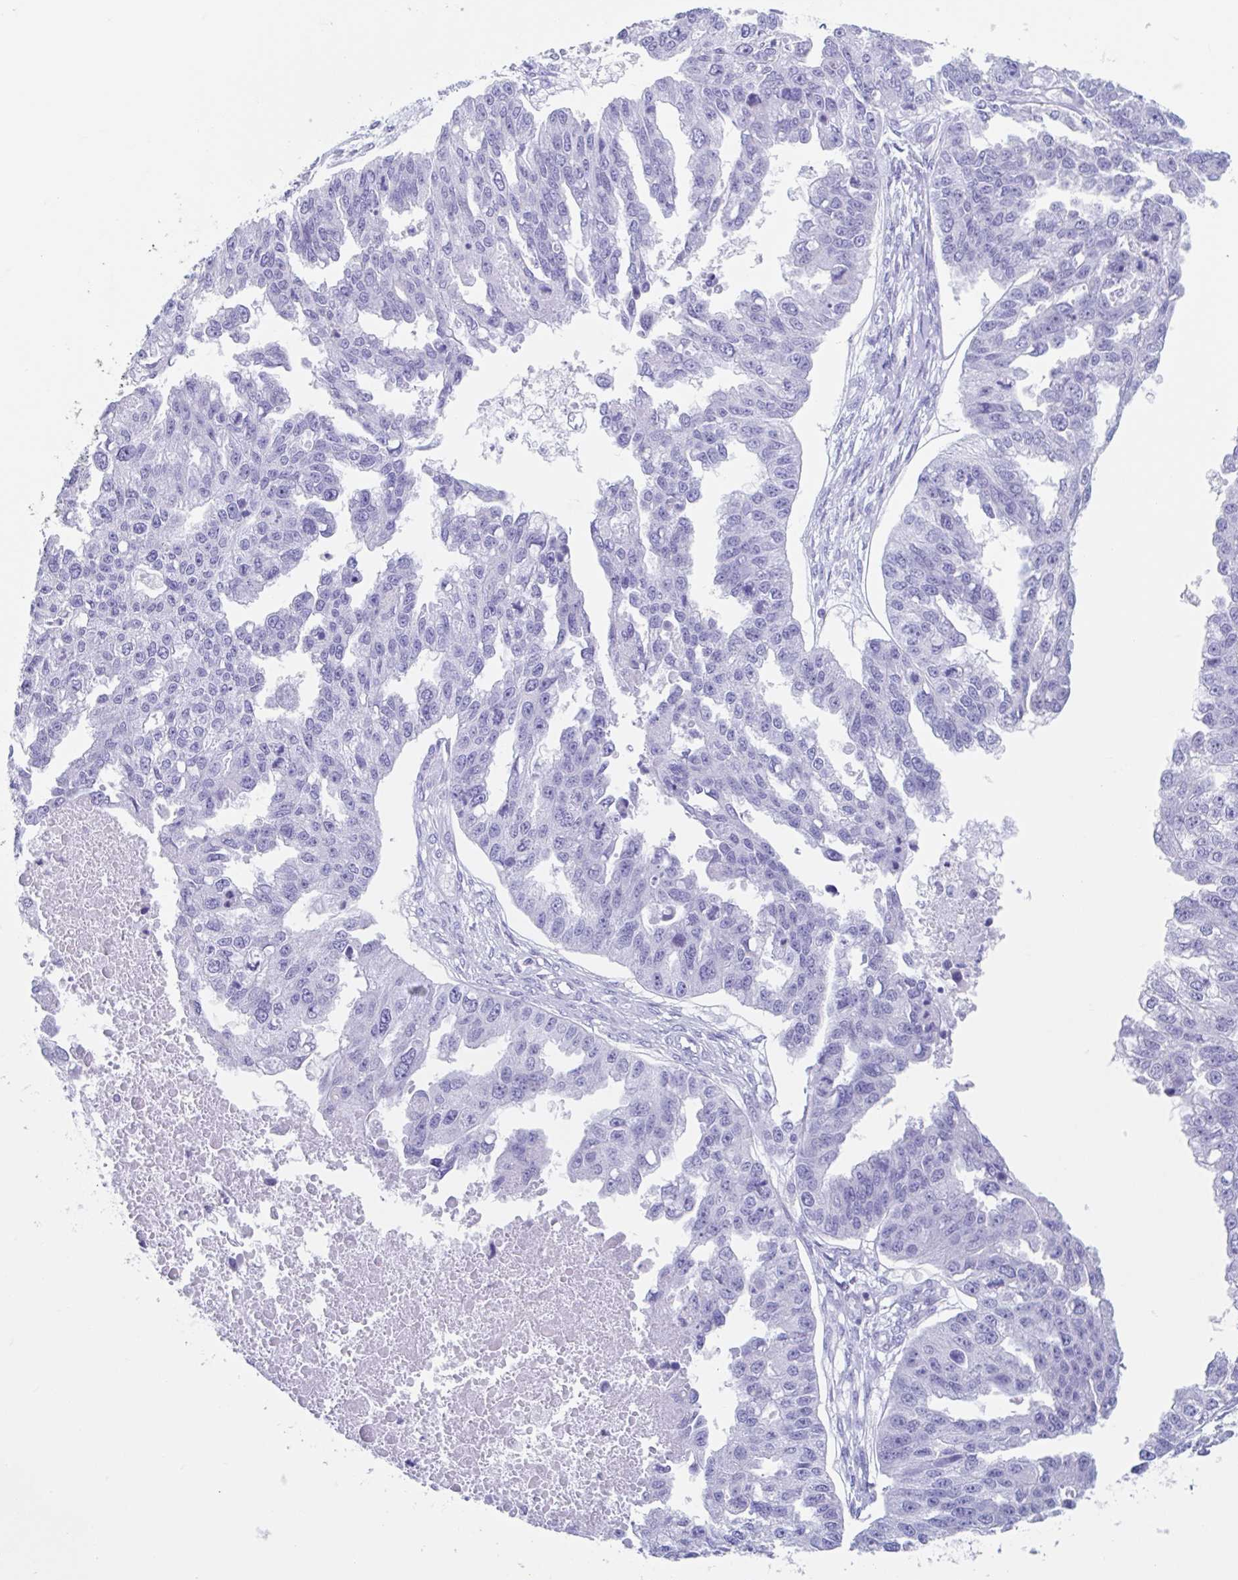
{"staining": {"intensity": "negative", "quantity": "none", "location": "none"}, "tissue": "ovarian cancer", "cell_type": "Tumor cells", "image_type": "cancer", "snomed": [{"axis": "morphology", "description": "Cystadenocarcinoma, serous, NOS"}, {"axis": "topography", "description": "Ovary"}], "caption": "Immunohistochemistry micrograph of neoplastic tissue: ovarian cancer stained with DAB (3,3'-diaminobenzidine) displays no significant protein staining in tumor cells.", "gene": "CPTP", "patient": {"sex": "female", "age": 58}}